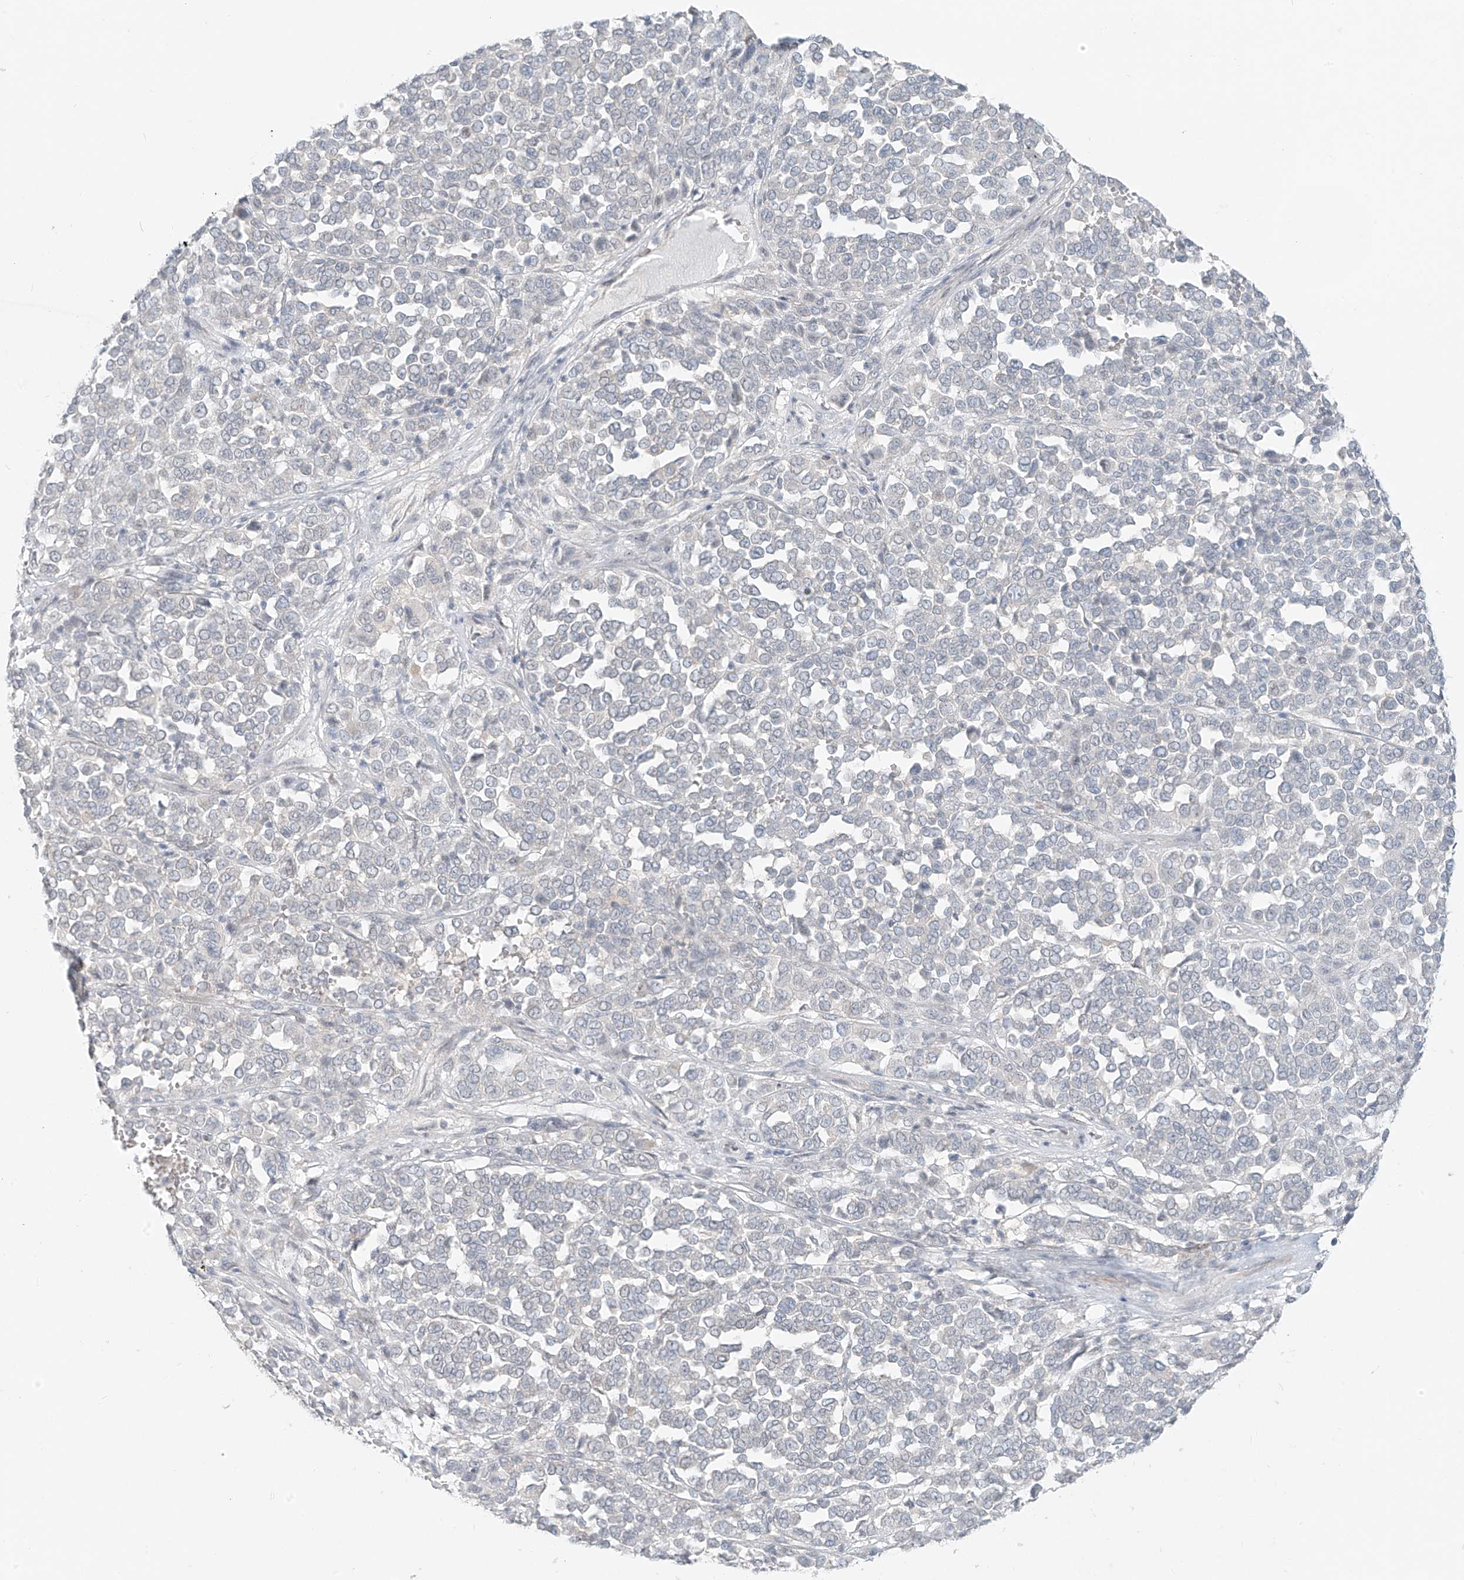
{"staining": {"intensity": "negative", "quantity": "none", "location": "none"}, "tissue": "melanoma", "cell_type": "Tumor cells", "image_type": "cancer", "snomed": [{"axis": "morphology", "description": "Malignant melanoma, Metastatic site"}, {"axis": "topography", "description": "Pancreas"}], "caption": "High power microscopy image of an immunohistochemistry (IHC) image of malignant melanoma (metastatic site), revealing no significant positivity in tumor cells. (Stains: DAB (3,3'-diaminobenzidine) immunohistochemistry (IHC) with hematoxylin counter stain, Microscopy: brightfield microscopy at high magnification).", "gene": "OSBPL7", "patient": {"sex": "female", "age": 30}}